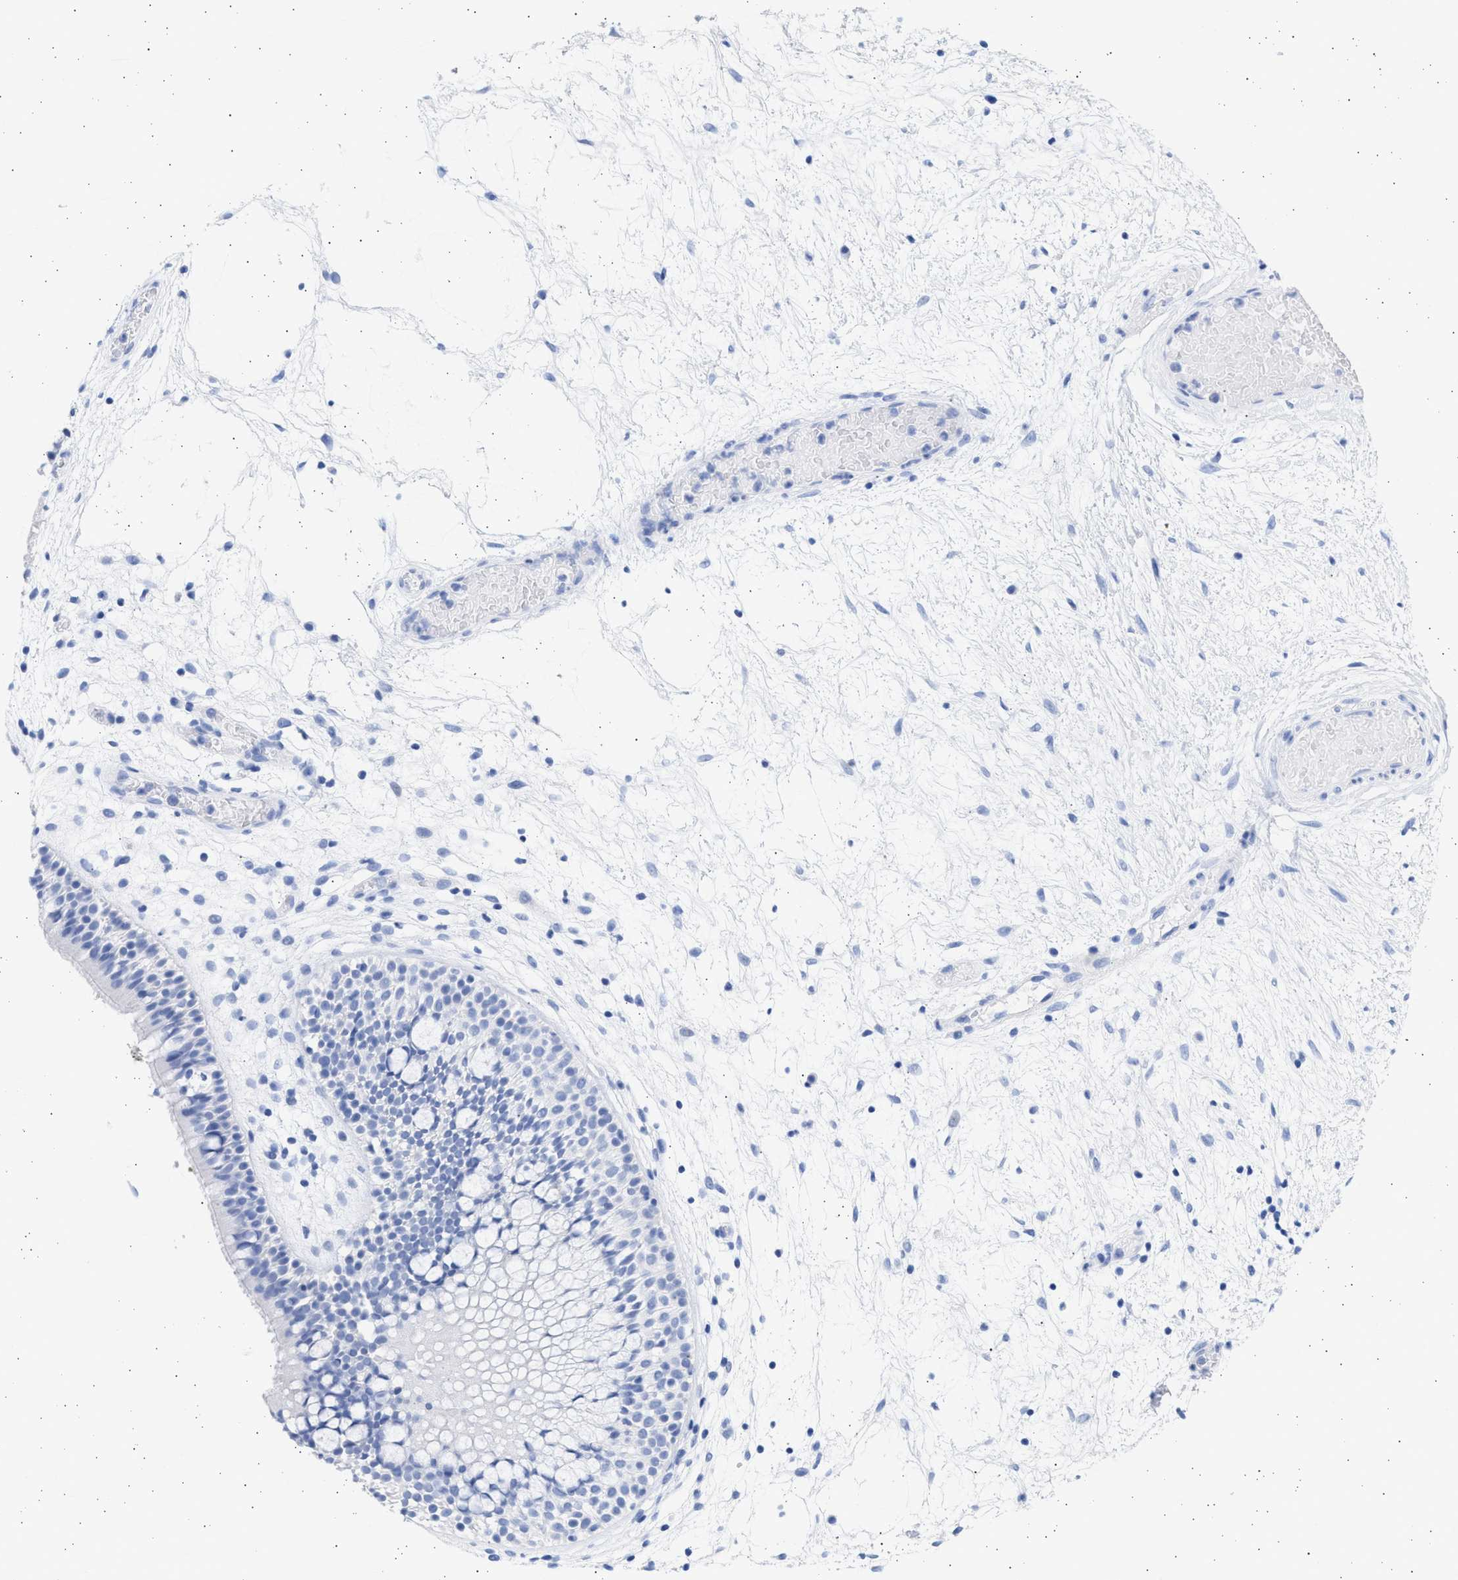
{"staining": {"intensity": "negative", "quantity": "none", "location": "none"}, "tissue": "nasopharynx", "cell_type": "Respiratory epithelial cells", "image_type": "normal", "snomed": [{"axis": "morphology", "description": "Normal tissue, NOS"}, {"axis": "morphology", "description": "Inflammation, NOS"}, {"axis": "topography", "description": "Nasopharynx"}], "caption": "The image shows no staining of respiratory epithelial cells in unremarkable nasopharynx. The staining was performed using DAB to visualize the protein expression in brown, while the nuclei were stained in blue with hematoxylin (Magnification: 20x).", "gene": "ALDOC", "patient": {"sex": "male", "age": 48}}